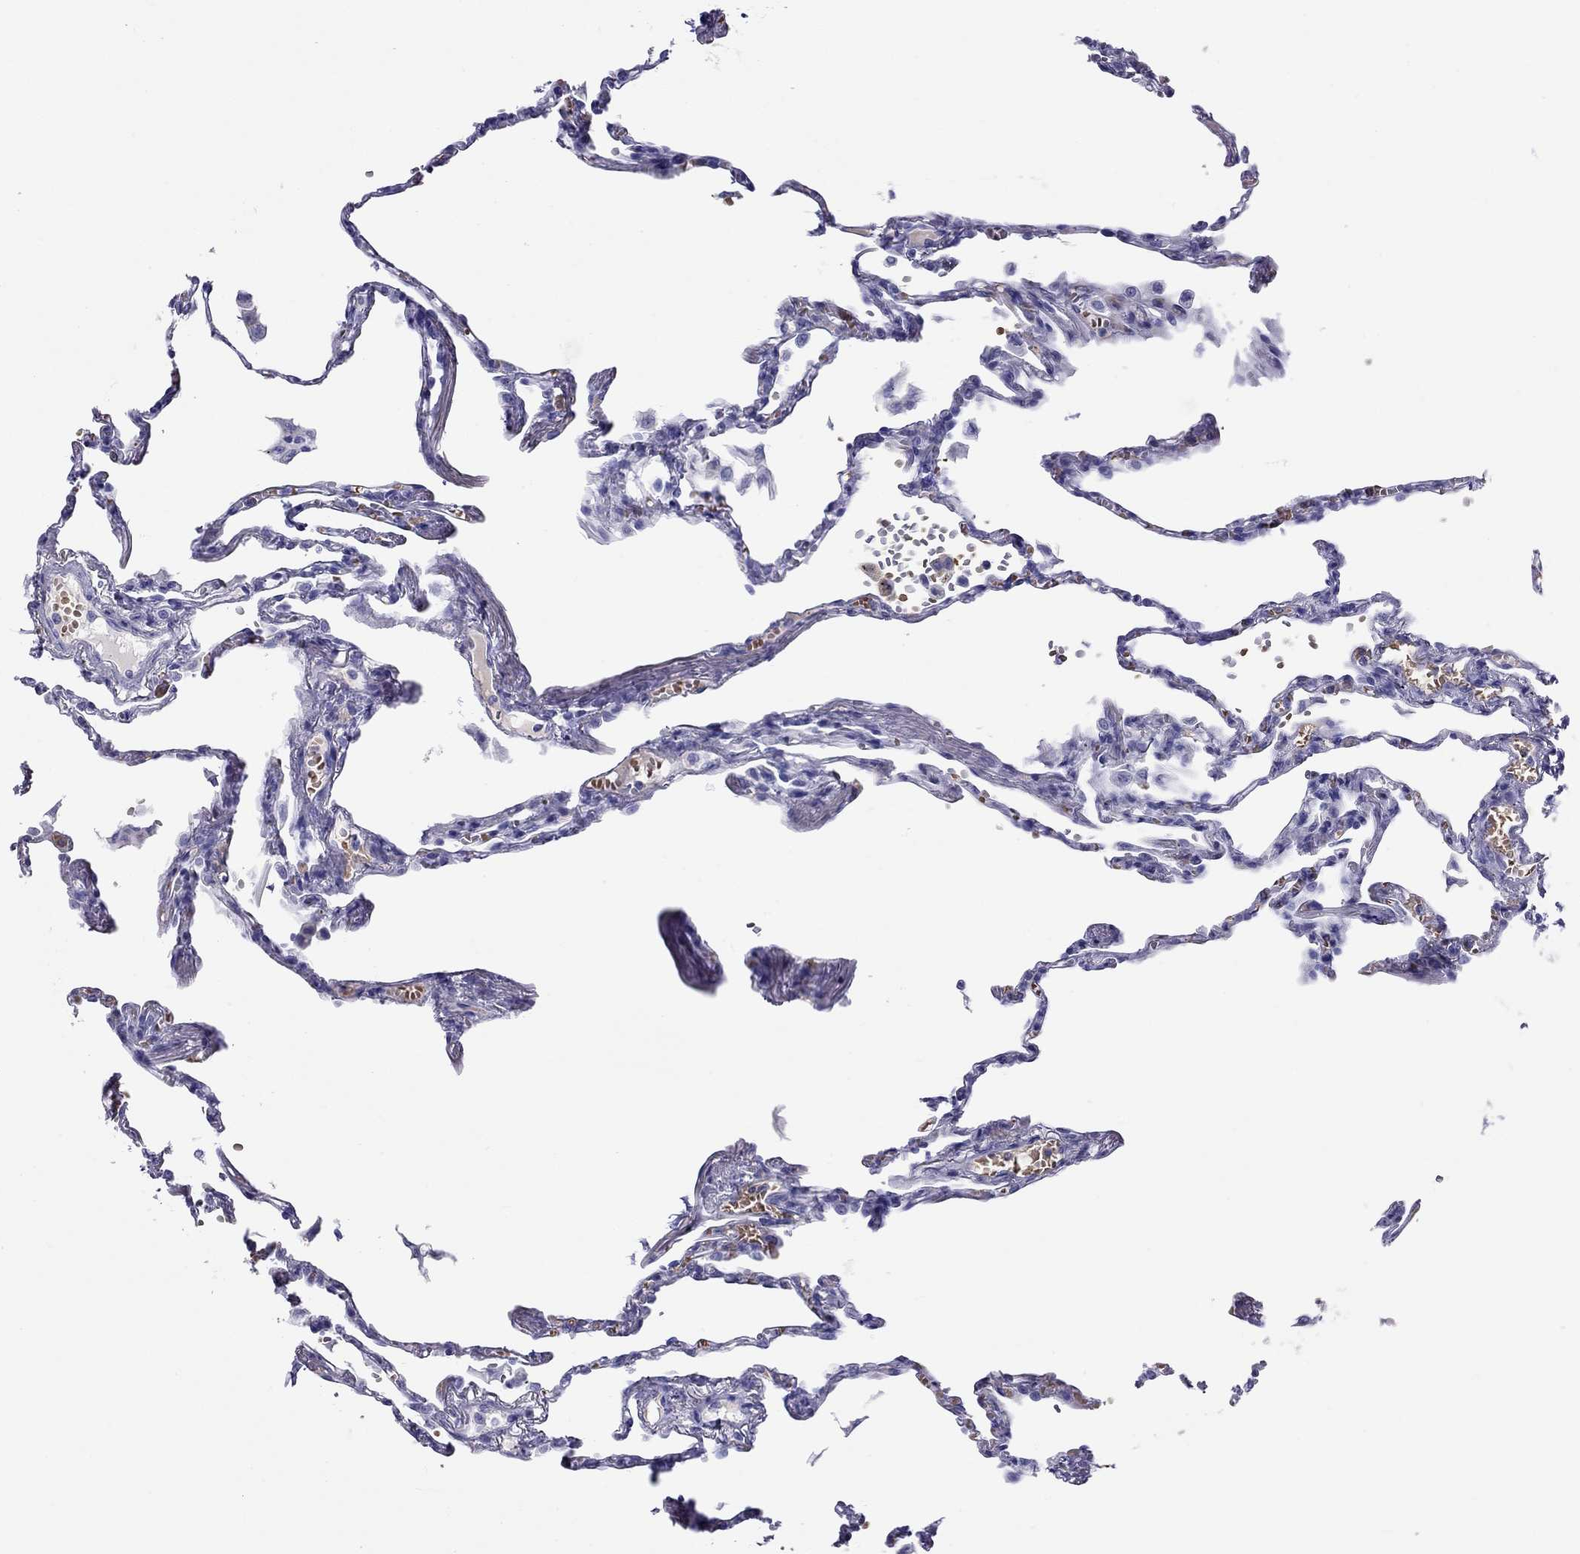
{"staining": {"intensity": "negative", "quantity": "none", "location": "none"}, "tissue": "lung", "cell_type": "Alveolar cells", "image_type": "normal", "snomed": [{"axis": "morphology", "description": "Normal tissue, NOS"}, {"axis": "topography", "description": "Lung"}], "caption": "Alveolar cells show no significant positivity in normal lung. The staining was performed using DAB to visualize the protein expression in brown, while the nuclei were stained in blue with hematoxylin (Magnification: 20x).", "gene": "PTPRN", "patient": {"sex": "male", "age": 78}}